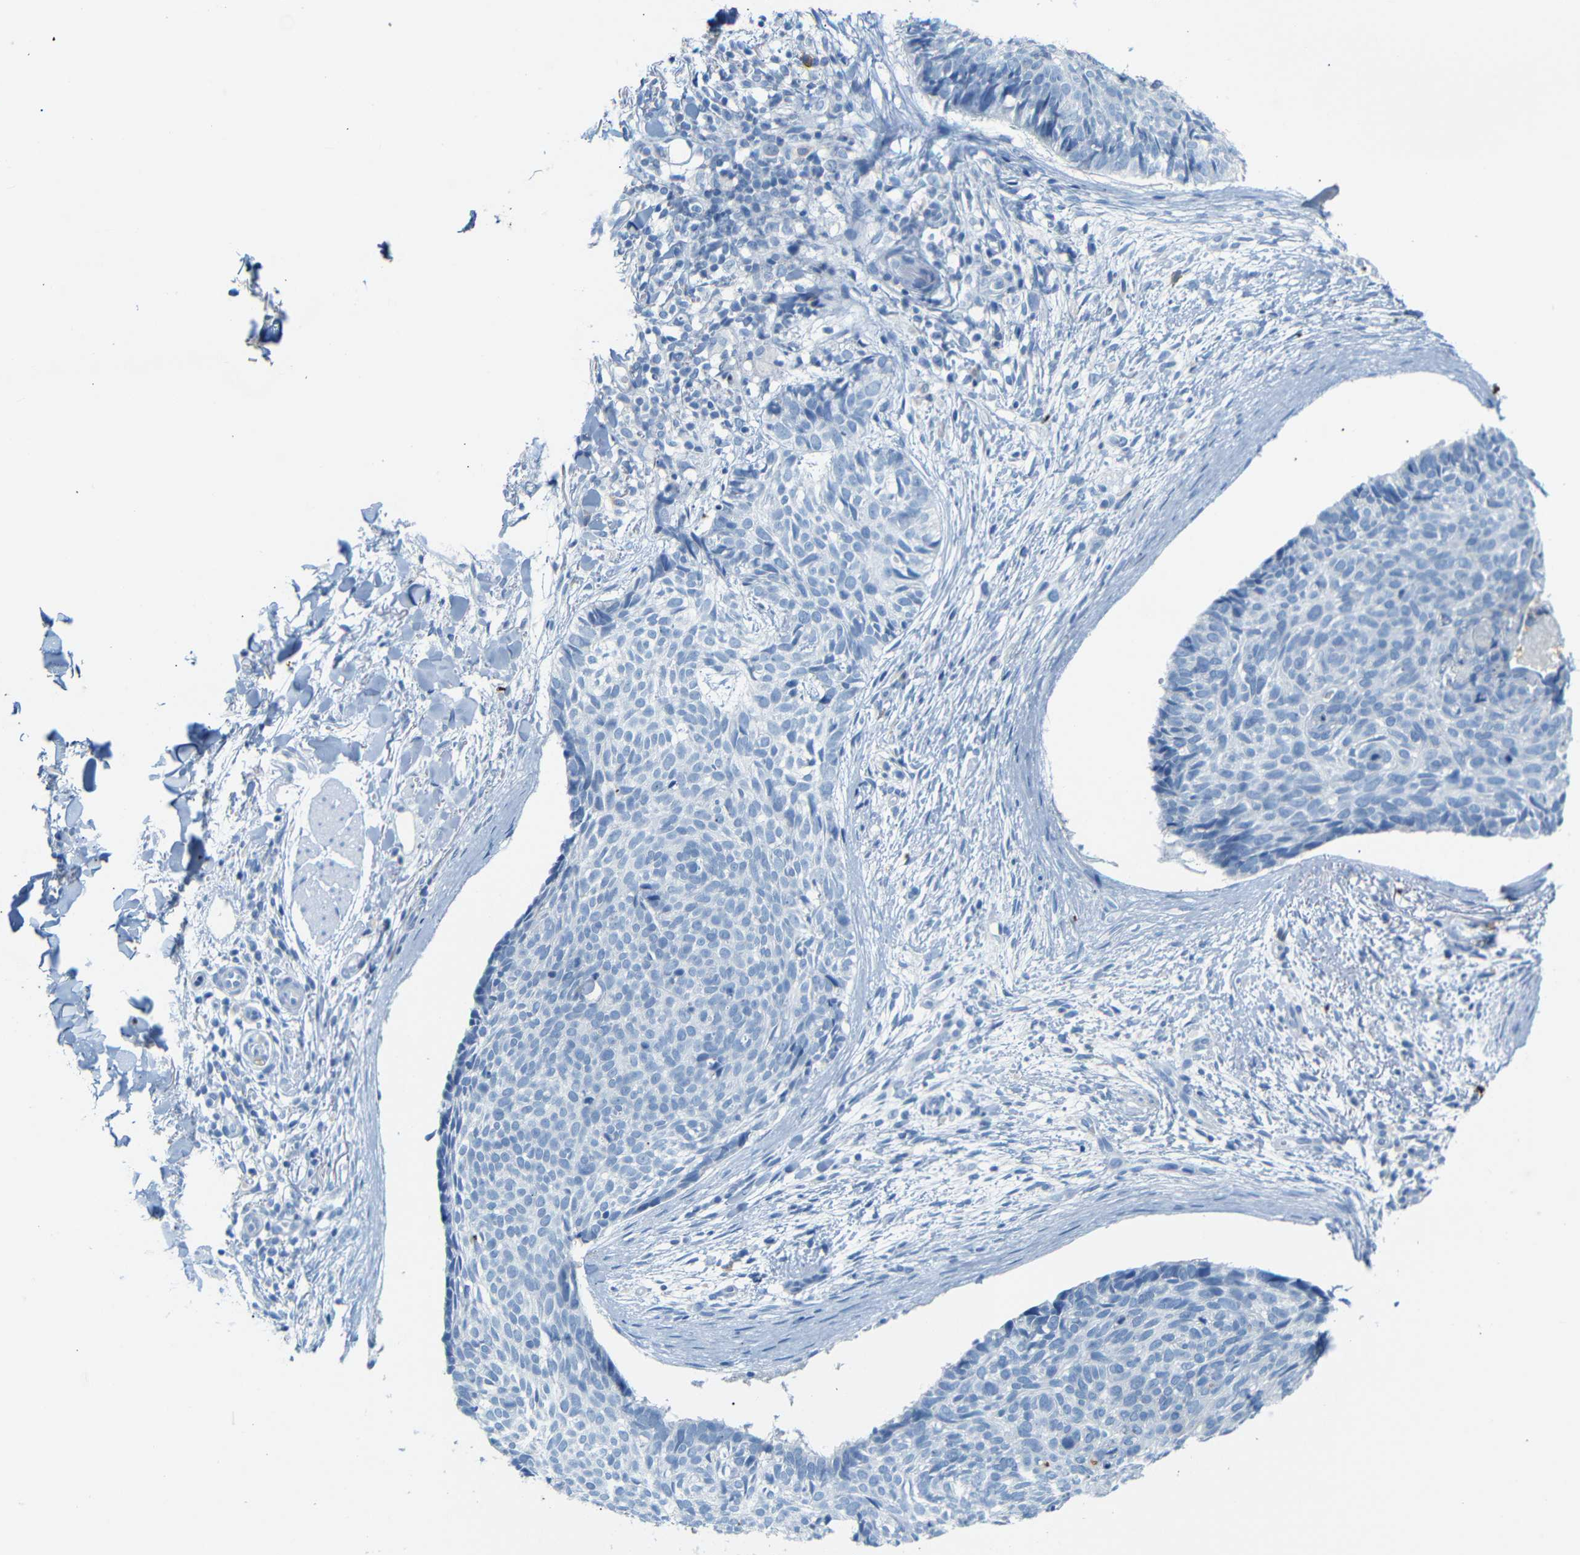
{"staining": {"intensity": "negative", "quantity": "none", "location": "none"}, "tissue": "skin cancer", "cell_type": "Tumor cells", "image_type": "cancer", "snomed": [{"axis": "morphology", "description": "Normal tissue, NOS"}, {"axis": "morphology", "description": "Basal cell carcinoma"}, {"axis": "topography", "description": "Skin"}], "caption": "Basal cell carcinoma (skin) was stained to show a protein in brown. There is no significant expression in tumor cells.", "gene": "FCRL1", "patient": {"sex": "female", "age": 56}}